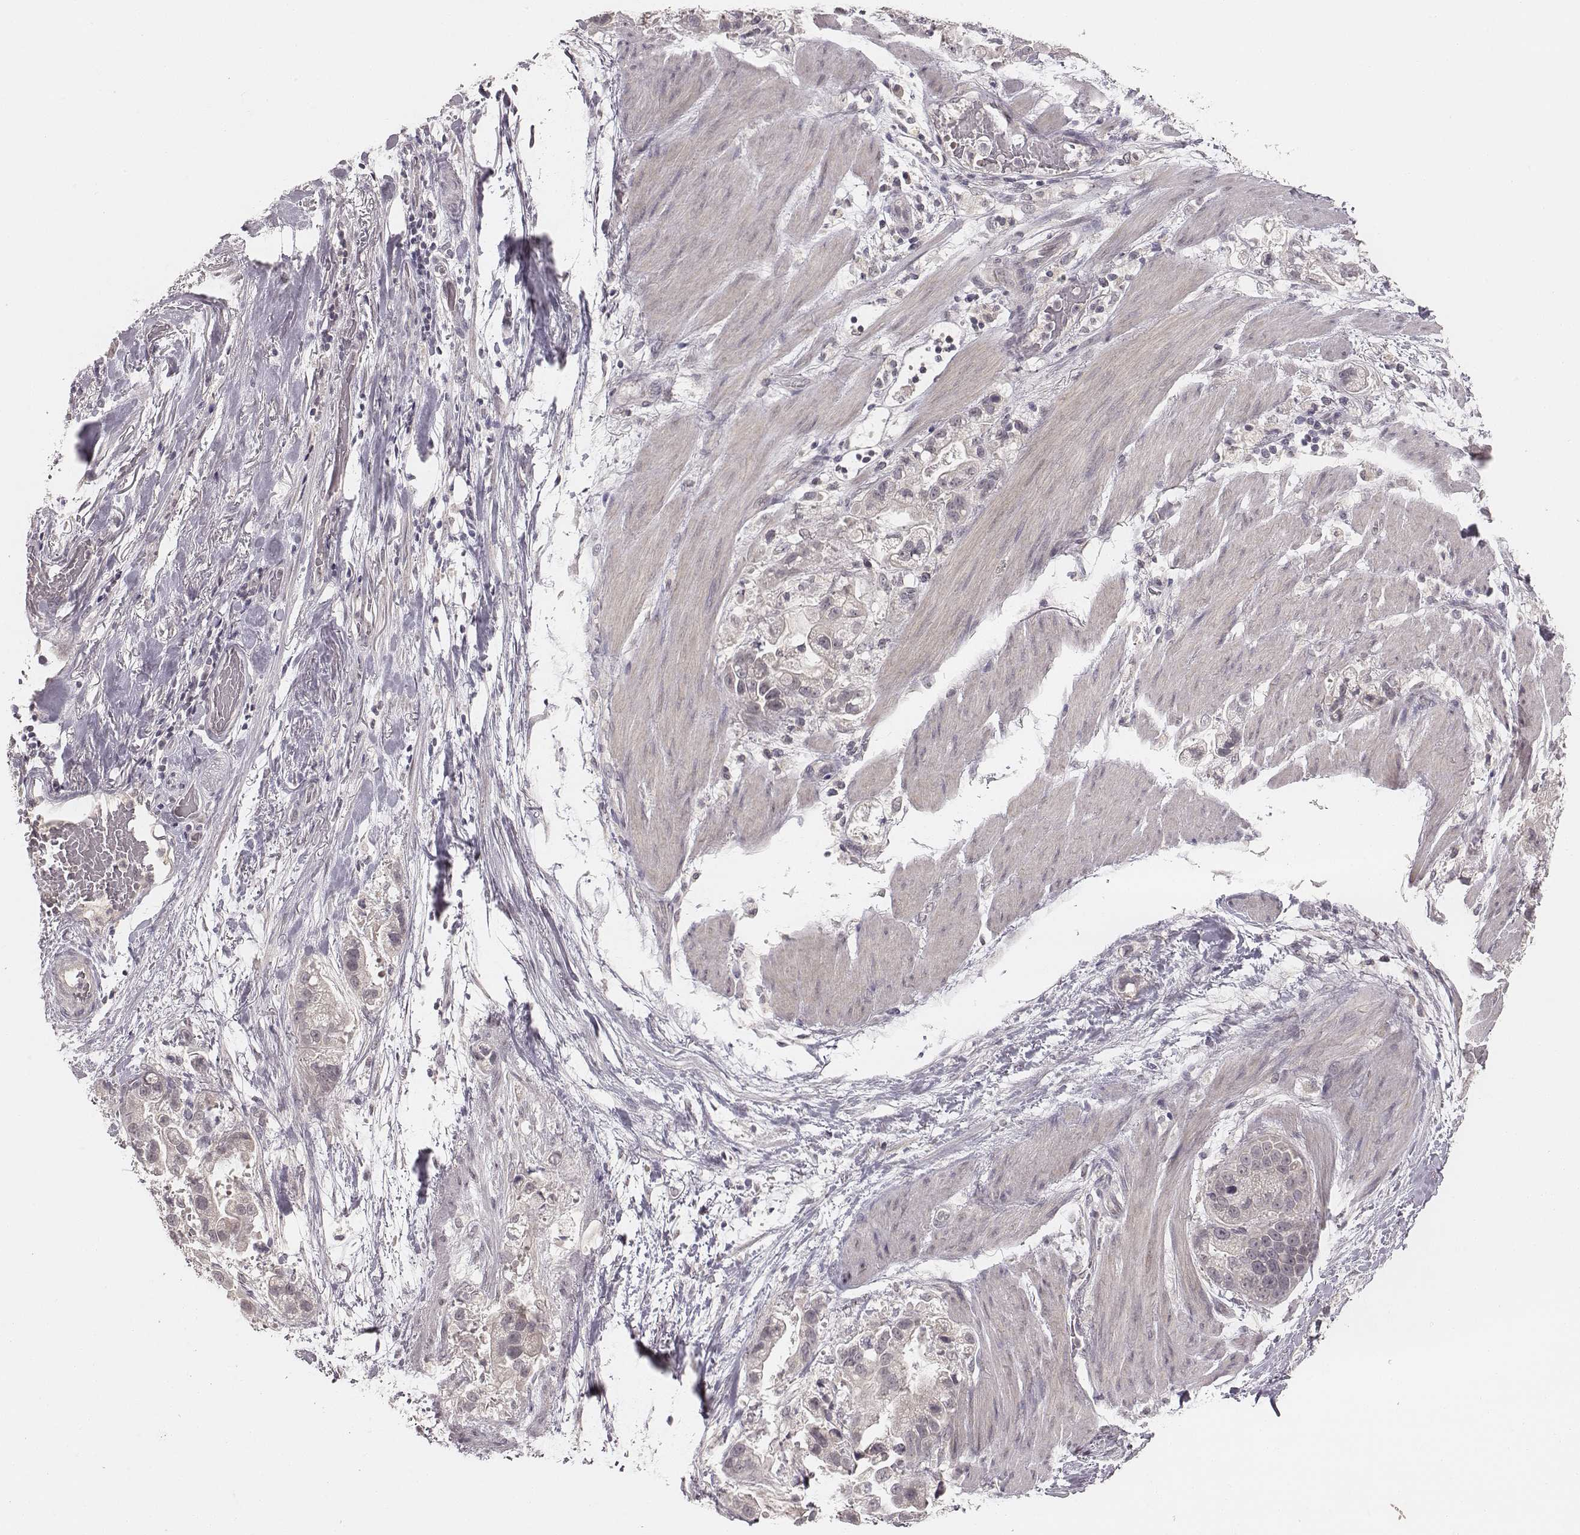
{"staining": {"intensity": "negative", "quantity": "none", "location": "none"}, "tissue": "stomach cancer", "cell_type": "Tumor cells", "image_type": "cancer", "snomed": [{"axis": "morphology", "description": "Adenocarcinoma, NOS"}, {"axis": "topography", "description": "Stomach"}], "caption": "Immunohistochemistry of stomach adenocarcinoma exhibits no positivity in tumor cells.", "gene": "LY6K", "patient": {"sex": "male", "age": 59}}